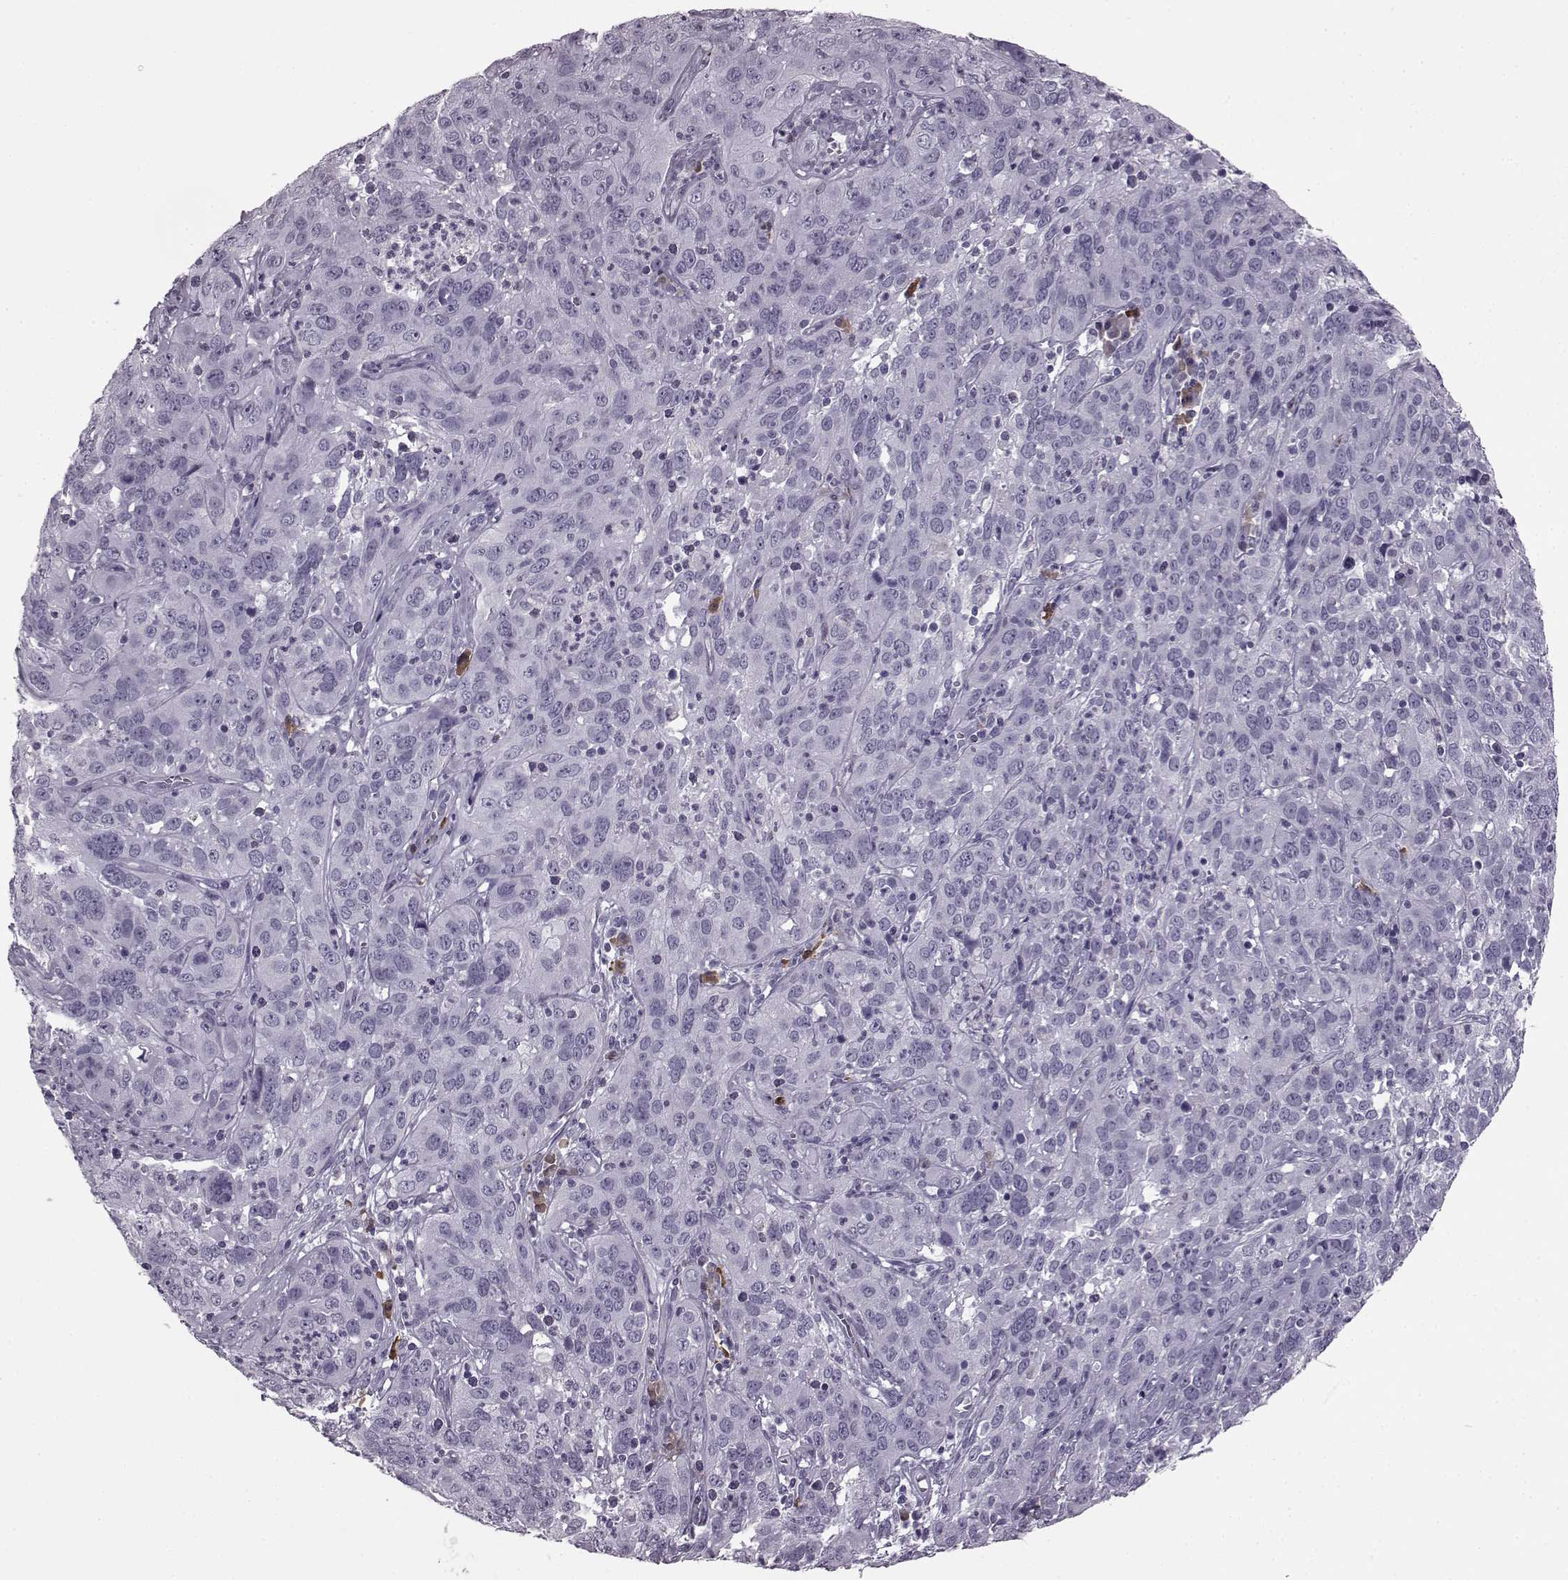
{"staining": {"intensity": "negative", "quantity": "none", "location": "none"}, "tissue": "cervical cancer", "cell_type": "Tumor cells", "image_type": "cancer", "snomed": [{"axis": "morphology", "description": "Squamous cell carcinoma, NOS"}, {"axis": "topography", "description": "Cervix"}], "caption": "This micrograph is of squamous cell carcinoma (cervical) stained with immunohistochemistry (IHC) to label a protein in brown with the nuclei are counter-stained blue. There is no positivity in tumor cells.", "gene": "JSRP1", "patient": {"sex": "female", "age": 32}}